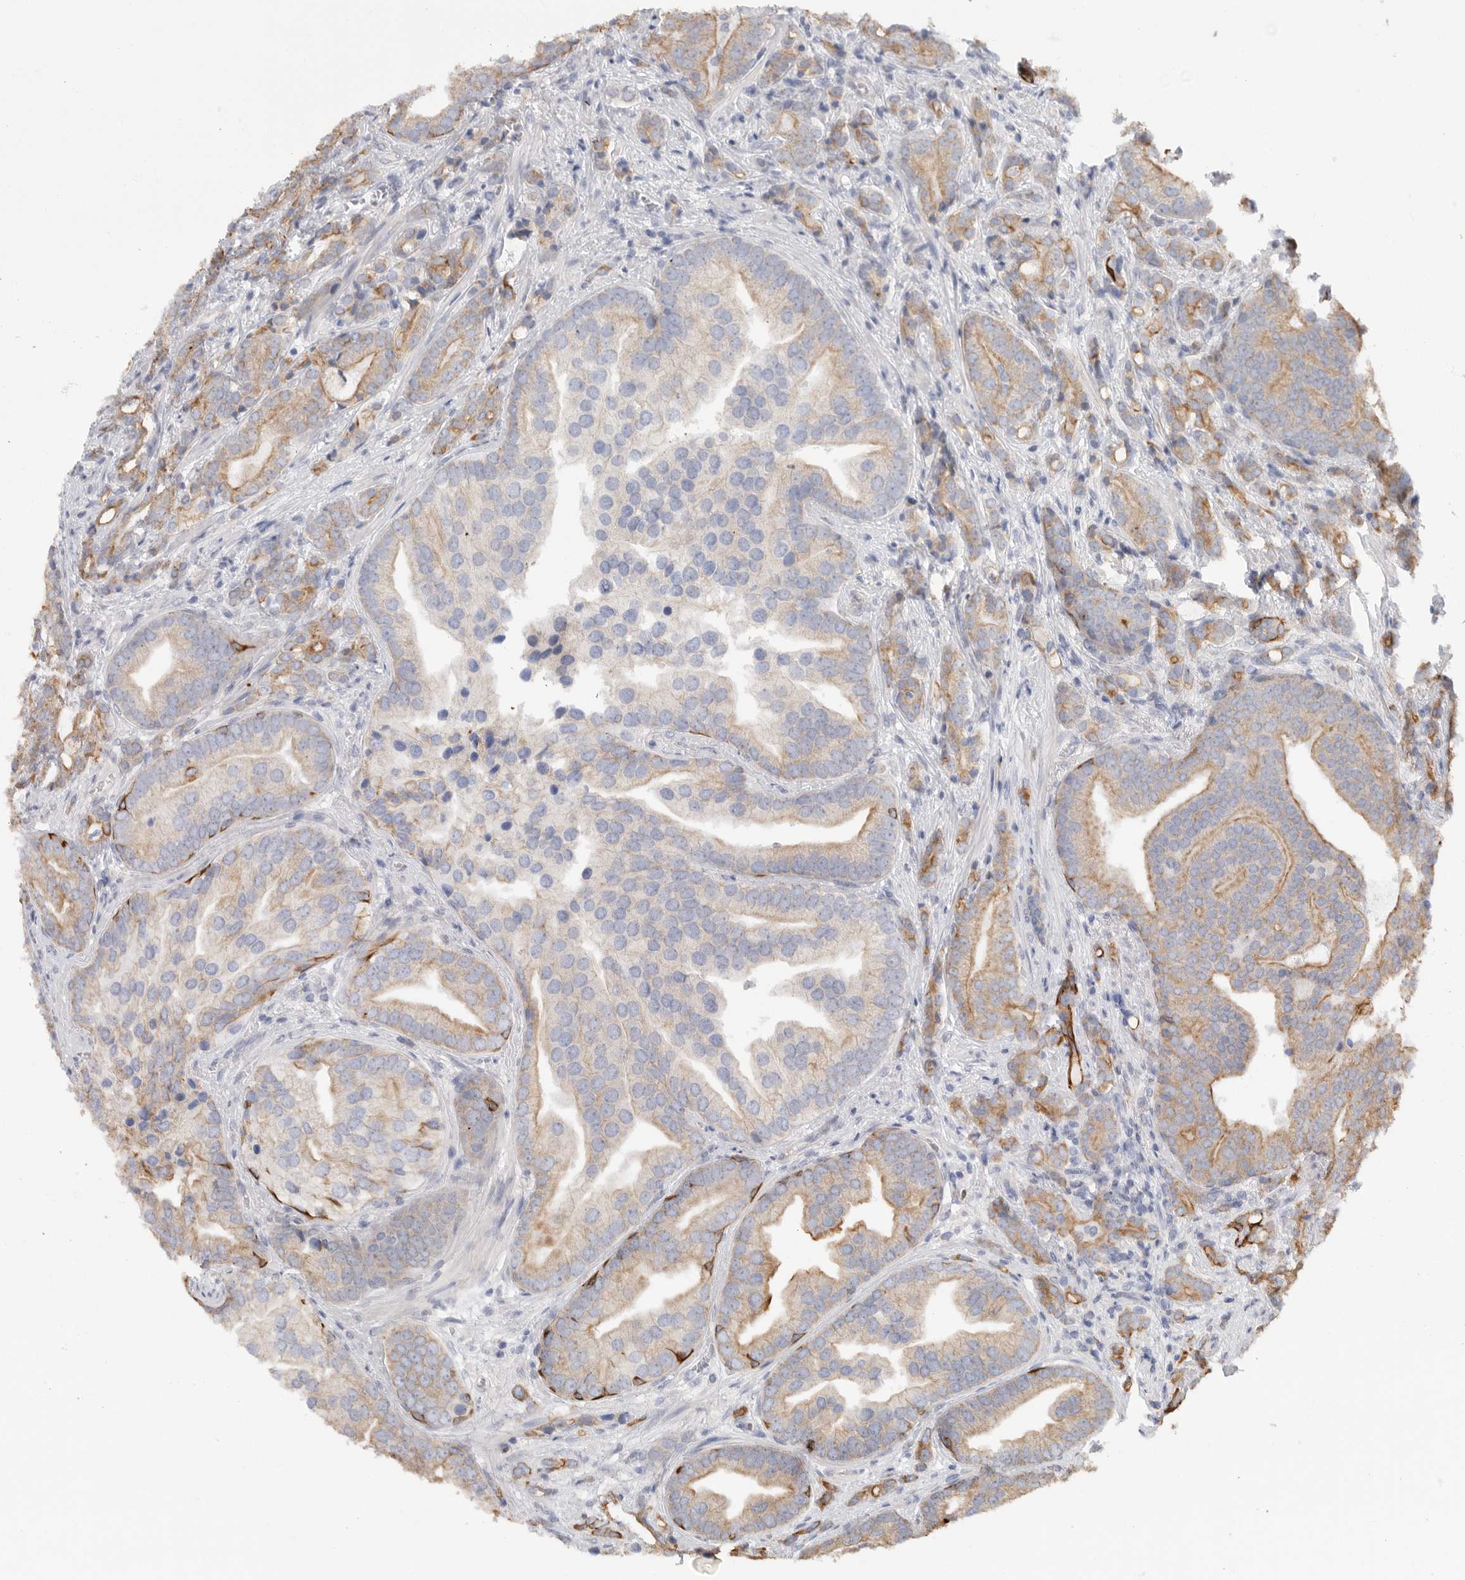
{"staining": {"intensity": "moderate", "quantity": "25%-75%", "location": "cytoplasmic/membranous"}, "tissue": "prostate cancer", "cell_type": "Tumor cells", "image_type": "cancer", "snomed": [{"axis": "morphology", "description": "Adenocarcinoma, High grade"}, {"axis": "topography", "description": "Prostate"}], "caption": "Tumor cells show medium levels of moderate cytoplasmic/membranous staining in approximately 25%-75% of cells in human prostate adenocarcinoma (high-grade).", "gene": "MTFR1L", "patient": {"sex": "male", "age": 57}}